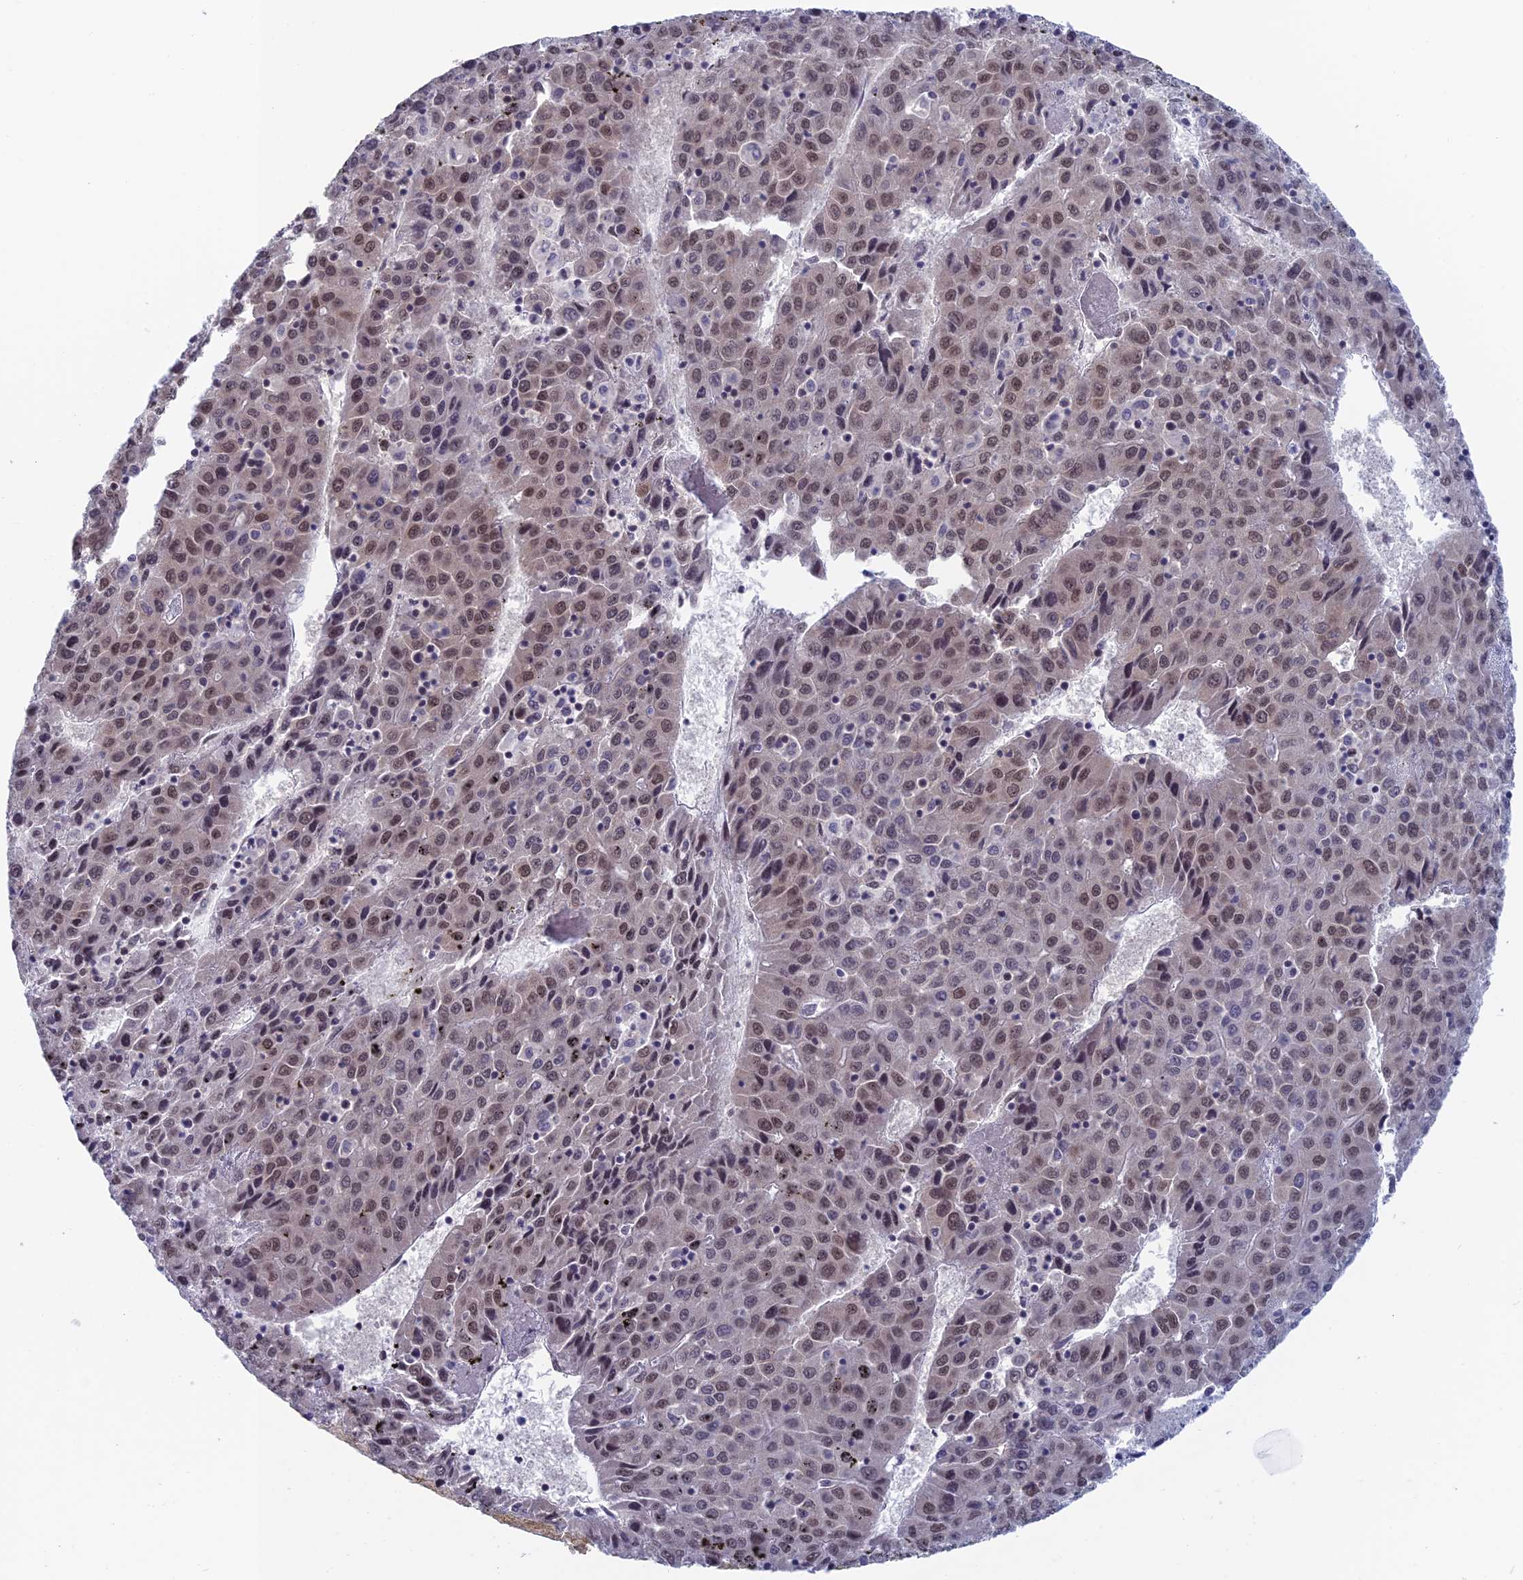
{"staining": {"intensity": "moderate", "quantity": ">75%", "location": "nuclear"}, "tissue": "liver cancer", "cell_type": "Tumor cells", "image_type": "cancer", "snomed": [{"axis": "morphology", "description": "Carcinoma, Hepatocellular, NOS"}, {"axis": "topography", "description": "Liver"}], "caption": "A histopathology image of human liver cancer stained for a protein exhibits moderate nuclear brown staining in tumor cells.", "gene": "NABP2", "patient": {"sex": "female", "age": 53}}